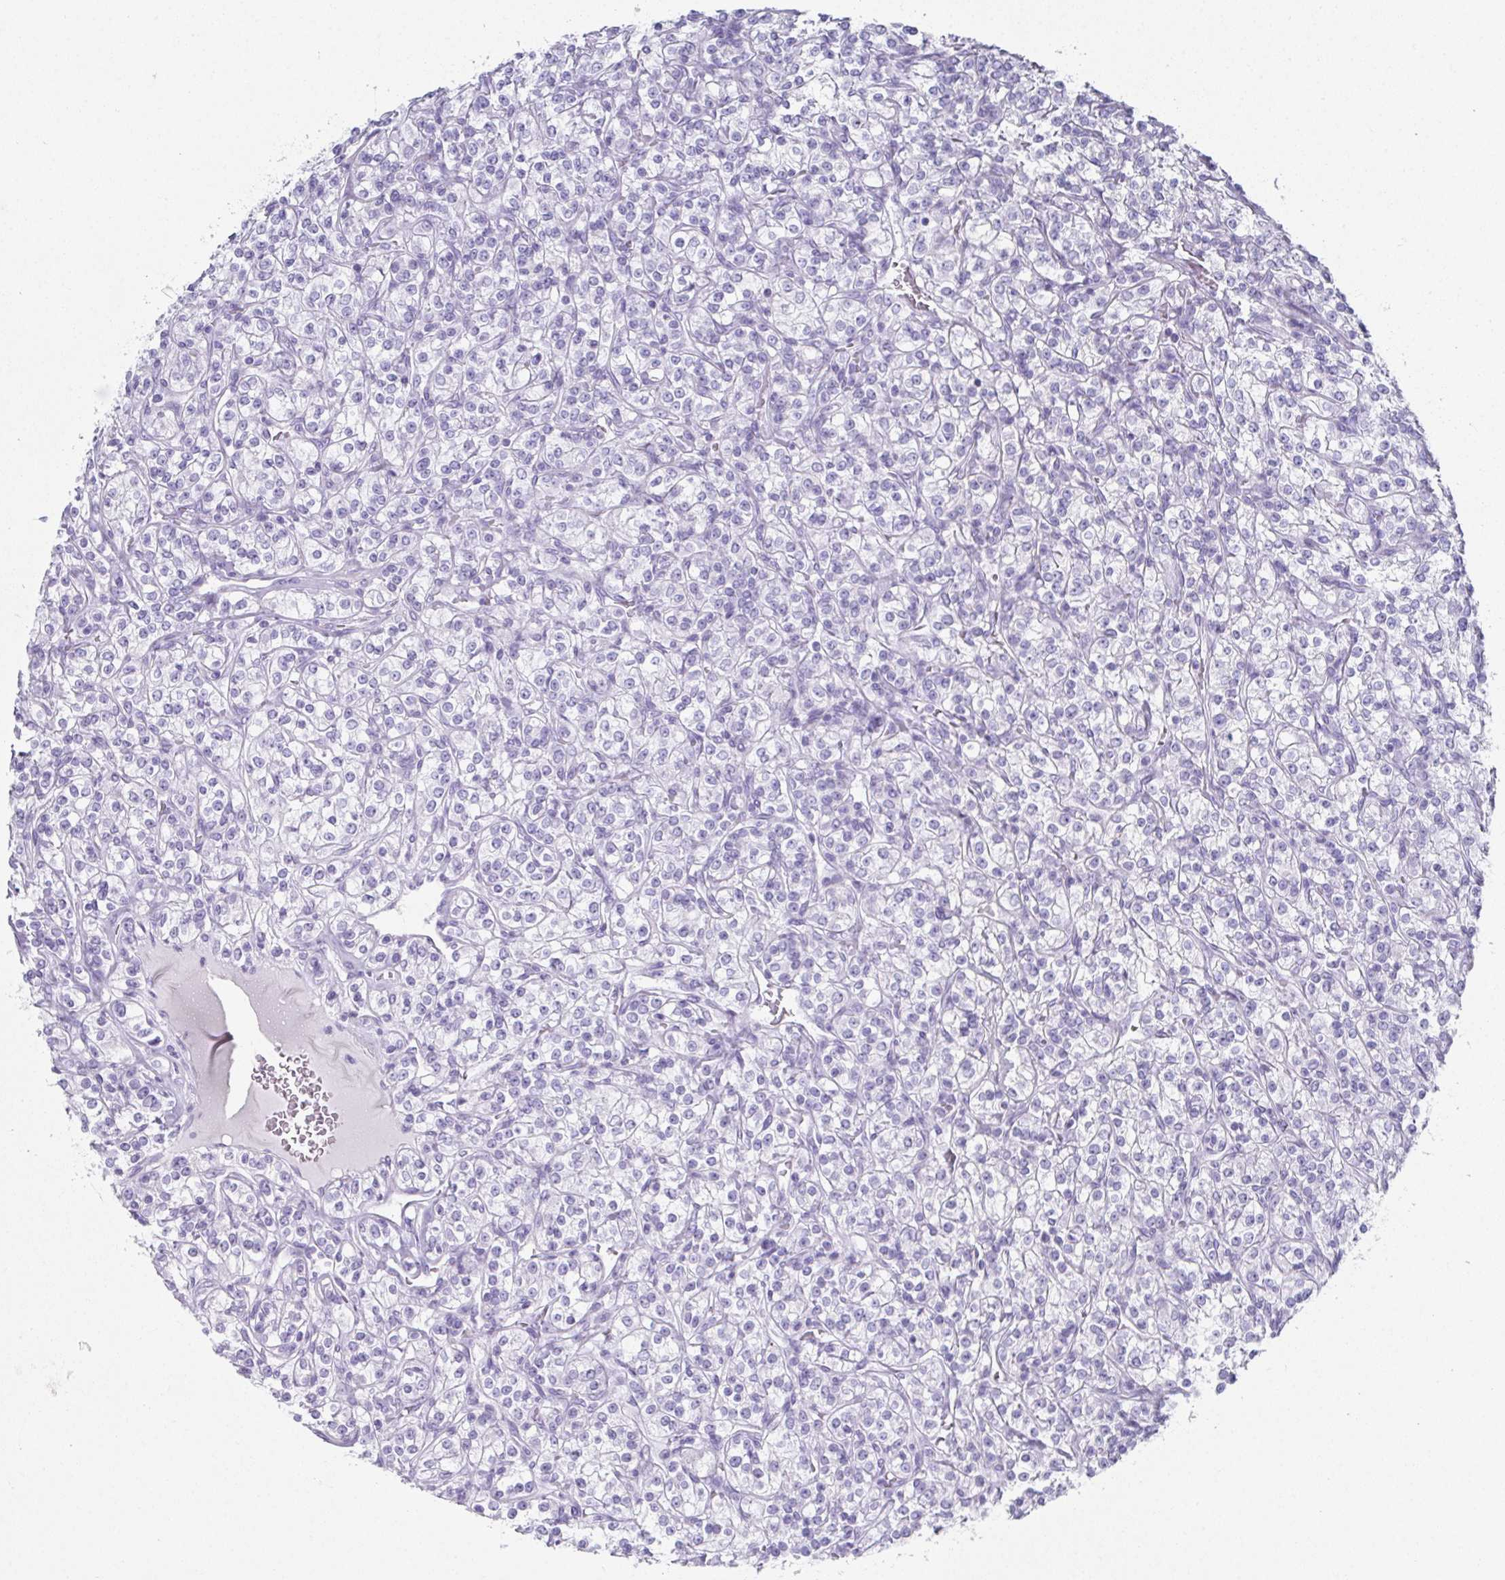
{"staining": {"intensity": "negative", "quantity": "none", "location": "none"}, "tissue": "renal cancer", "cell_type": "Tumor cells", "image_type": "cancer", "snomed": [{"axis": "morphology", "description": "Adenocarcinoma, NOS"}, {"axis": "topography", "description": "Kidney"}], "caption": "The IHC micrograph has no significant expression in tumor cells of renal cancer tissue.", "gene": "SYCP1", "patient": {"sex": "male", "age": 77}}